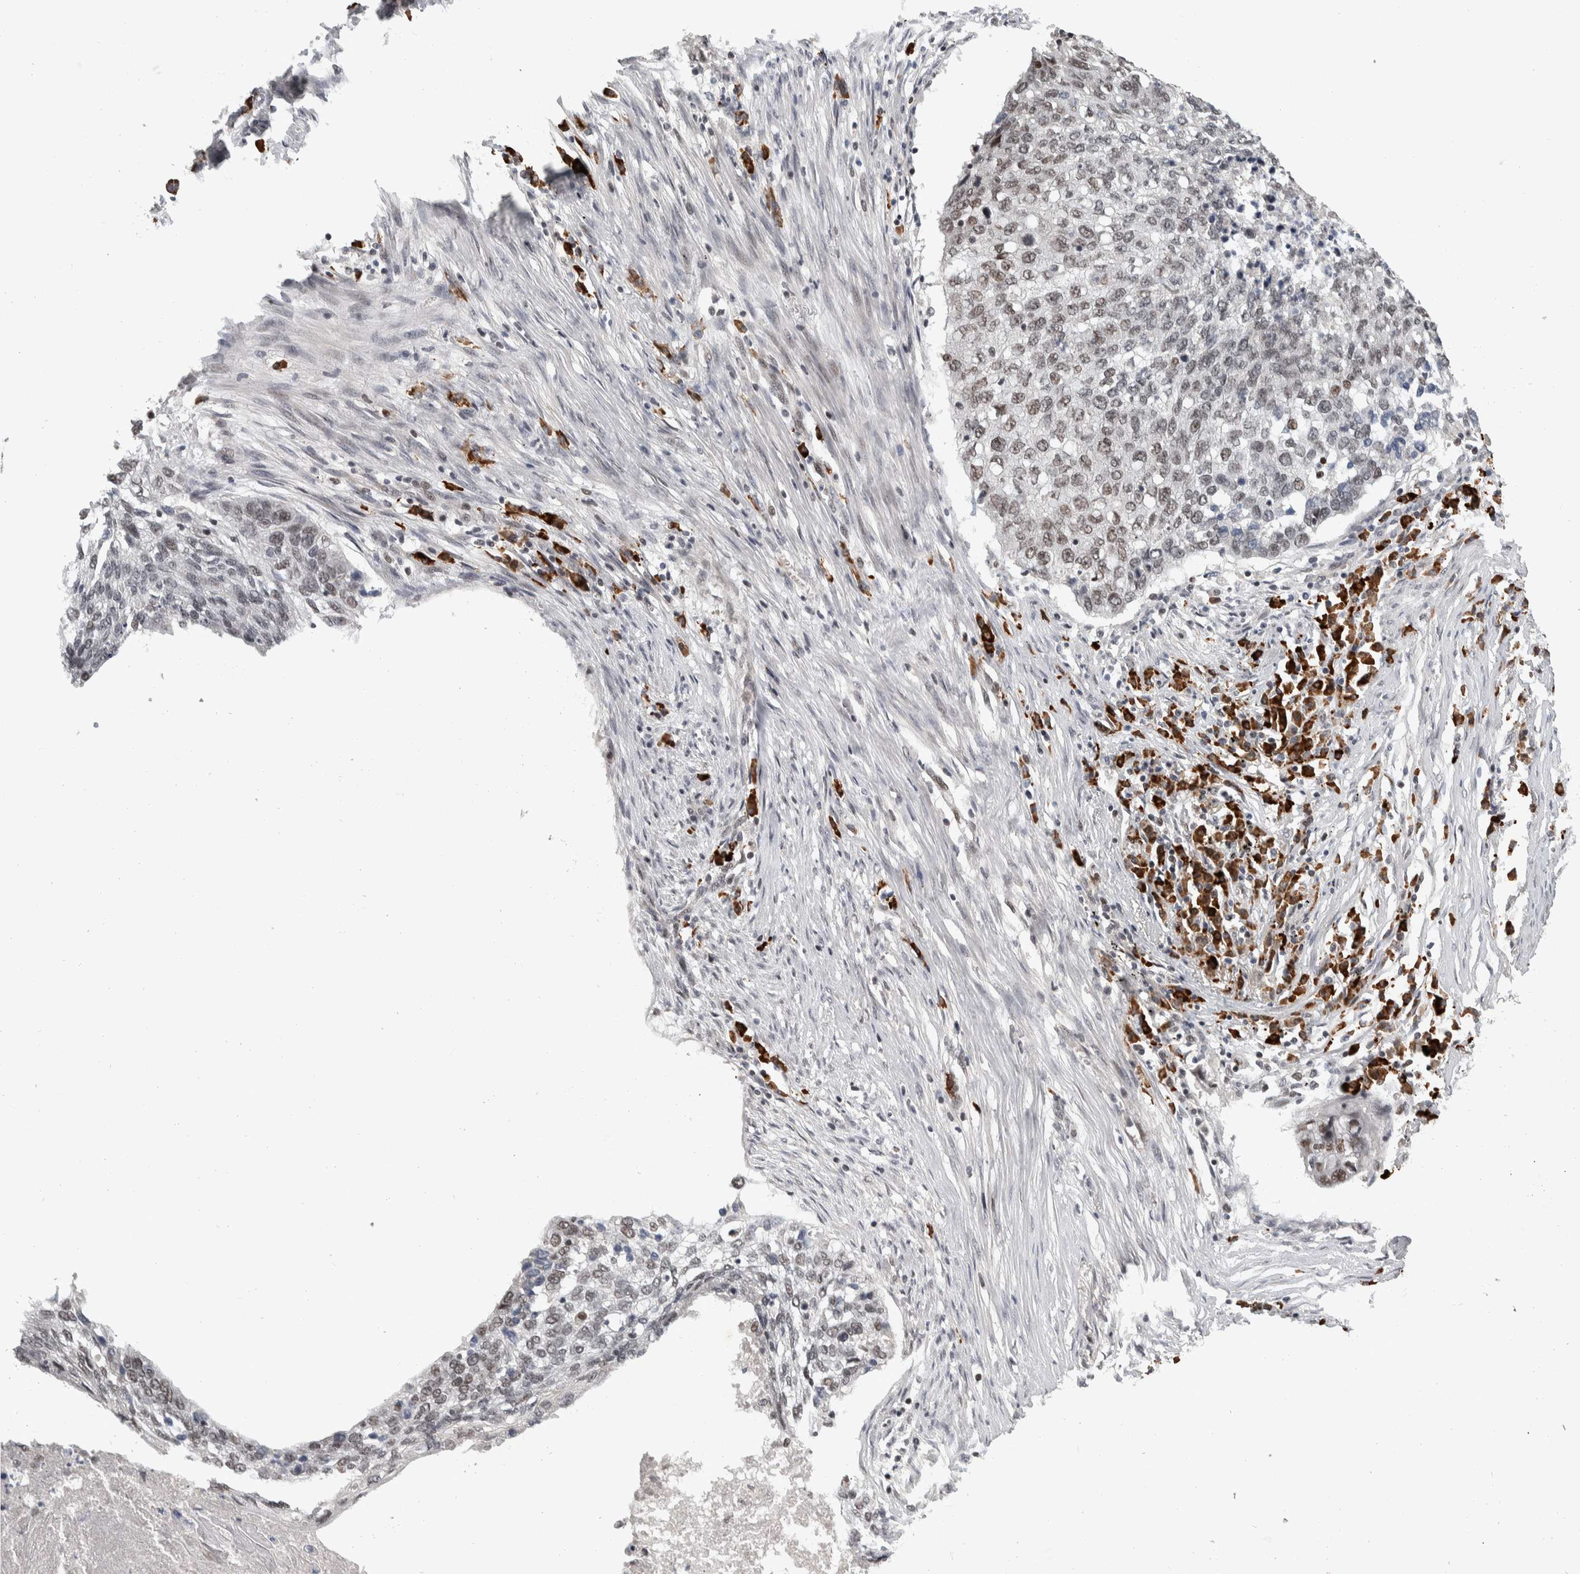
{"staining": {"intensity": "weak", "quantity": "25%-75%", "location": "nuclear"}, "tissue": "lung cancer", "cell_type": "Tumor cells", "image_type": "cancer", "snomed": [{"axis": "morphology", "description": "Squamous cell carcinoma, NOS"}, {"axis": "topography", "description": "Lung"}], "caption": "Tumor cells reveal low levels of weak nuclear staining in approximately 25%-75% of cells in lung cancer (squamous cell carcinoma).", "gene": "ZNF592", "patient": {"sex": "female", "age": 63}}